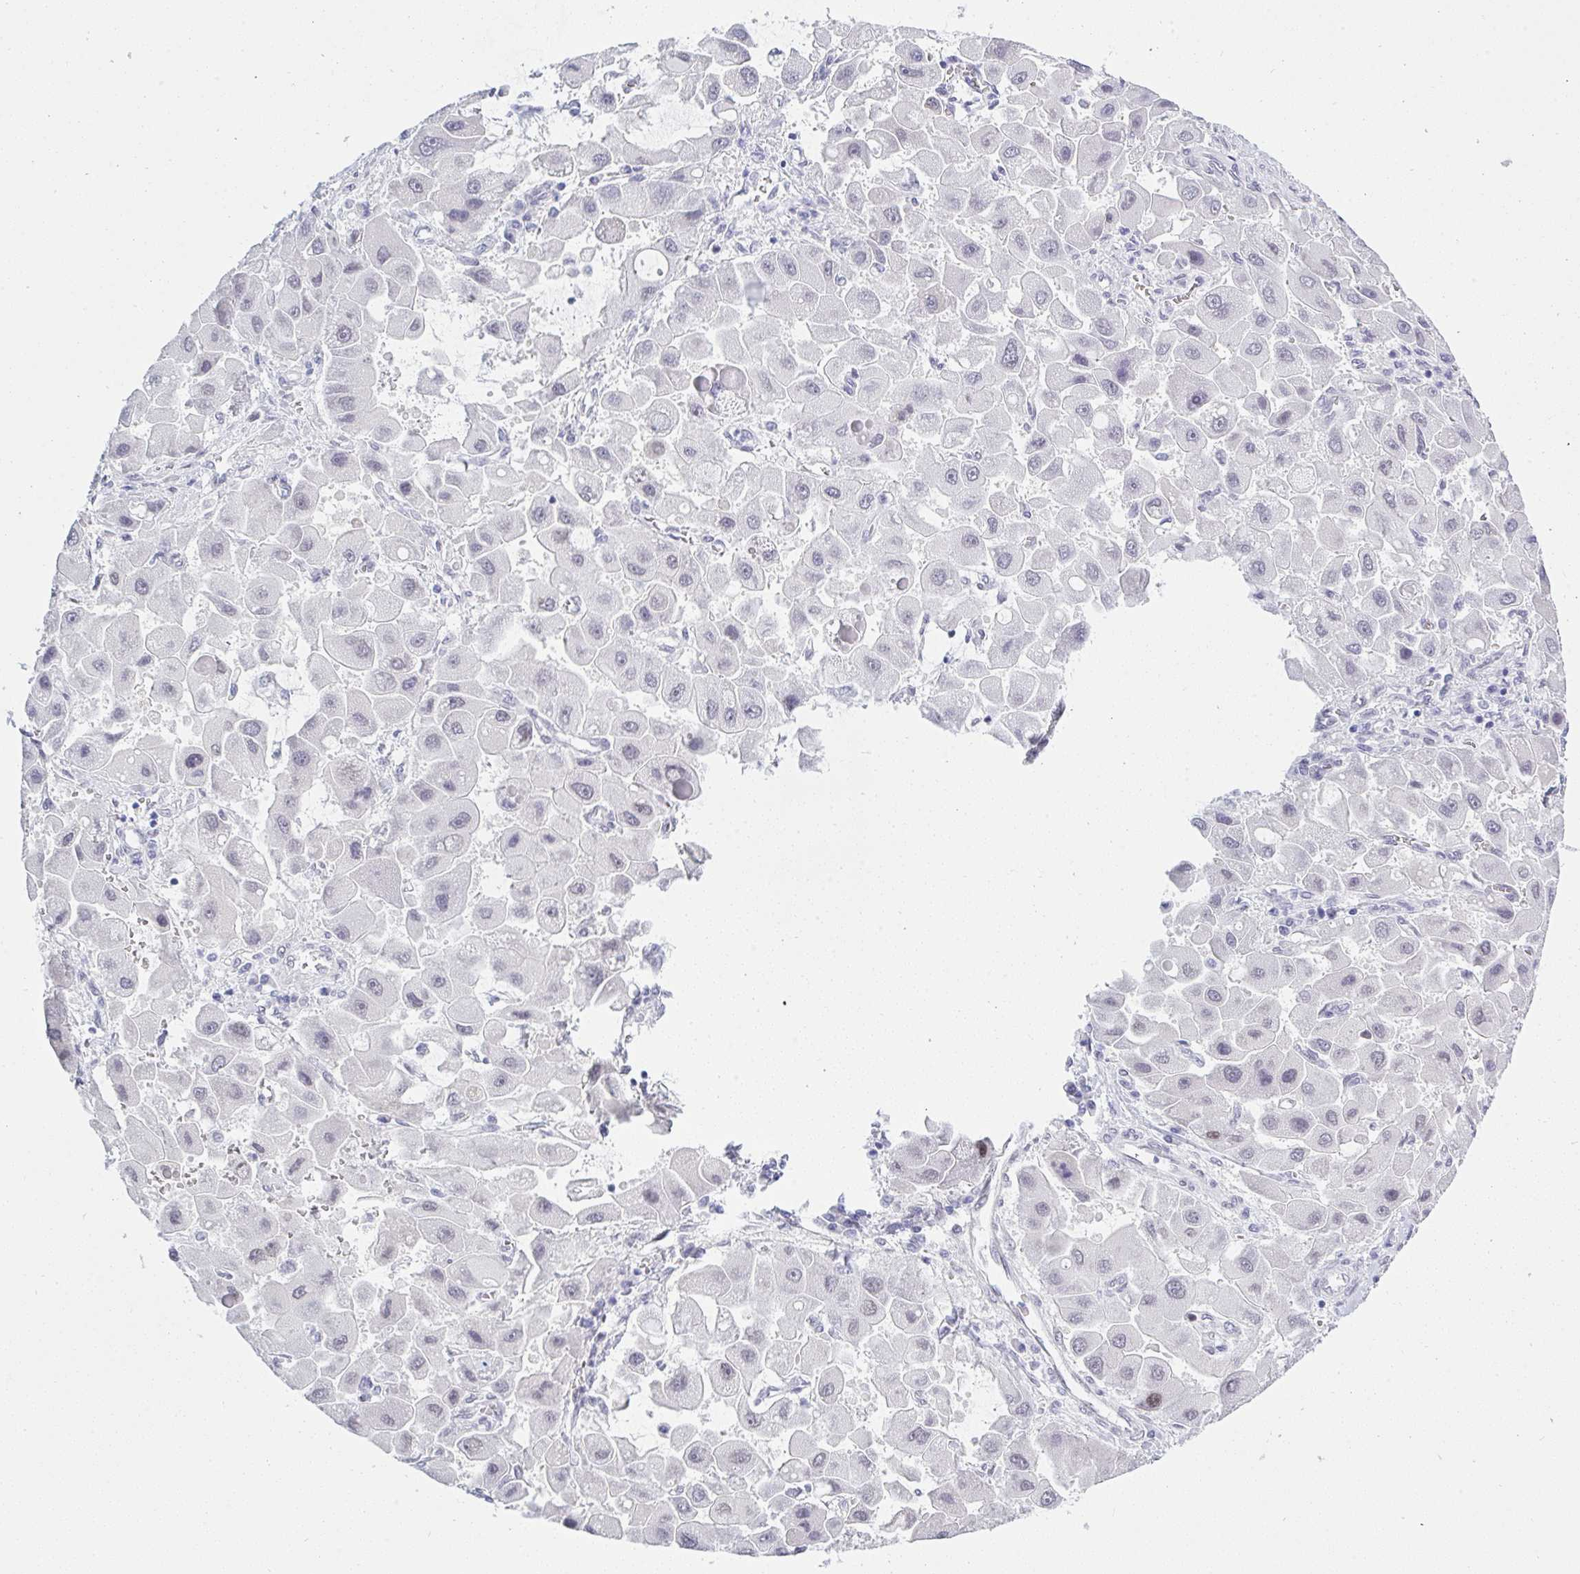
{"staining": {"intensity": "weak", "quantity": "<25%", "location": "nuclear"}, "tissue": "liver cancer", "cell_type": "Tumor cells", "image_type": "cancer", "snomed": [{"axis": "morphology", "description": "Carcinoma, Hepatocellular, NOS"}, {"axis": "topography", "description": "Liver"}], "caption": "Immunohistochemical staining of human hepatocellular carcinoma (liver) exhibits no significant expression in tumor cells.", "gene": "MFSD4A", "patient": {"sex": "male", "age": 24}}